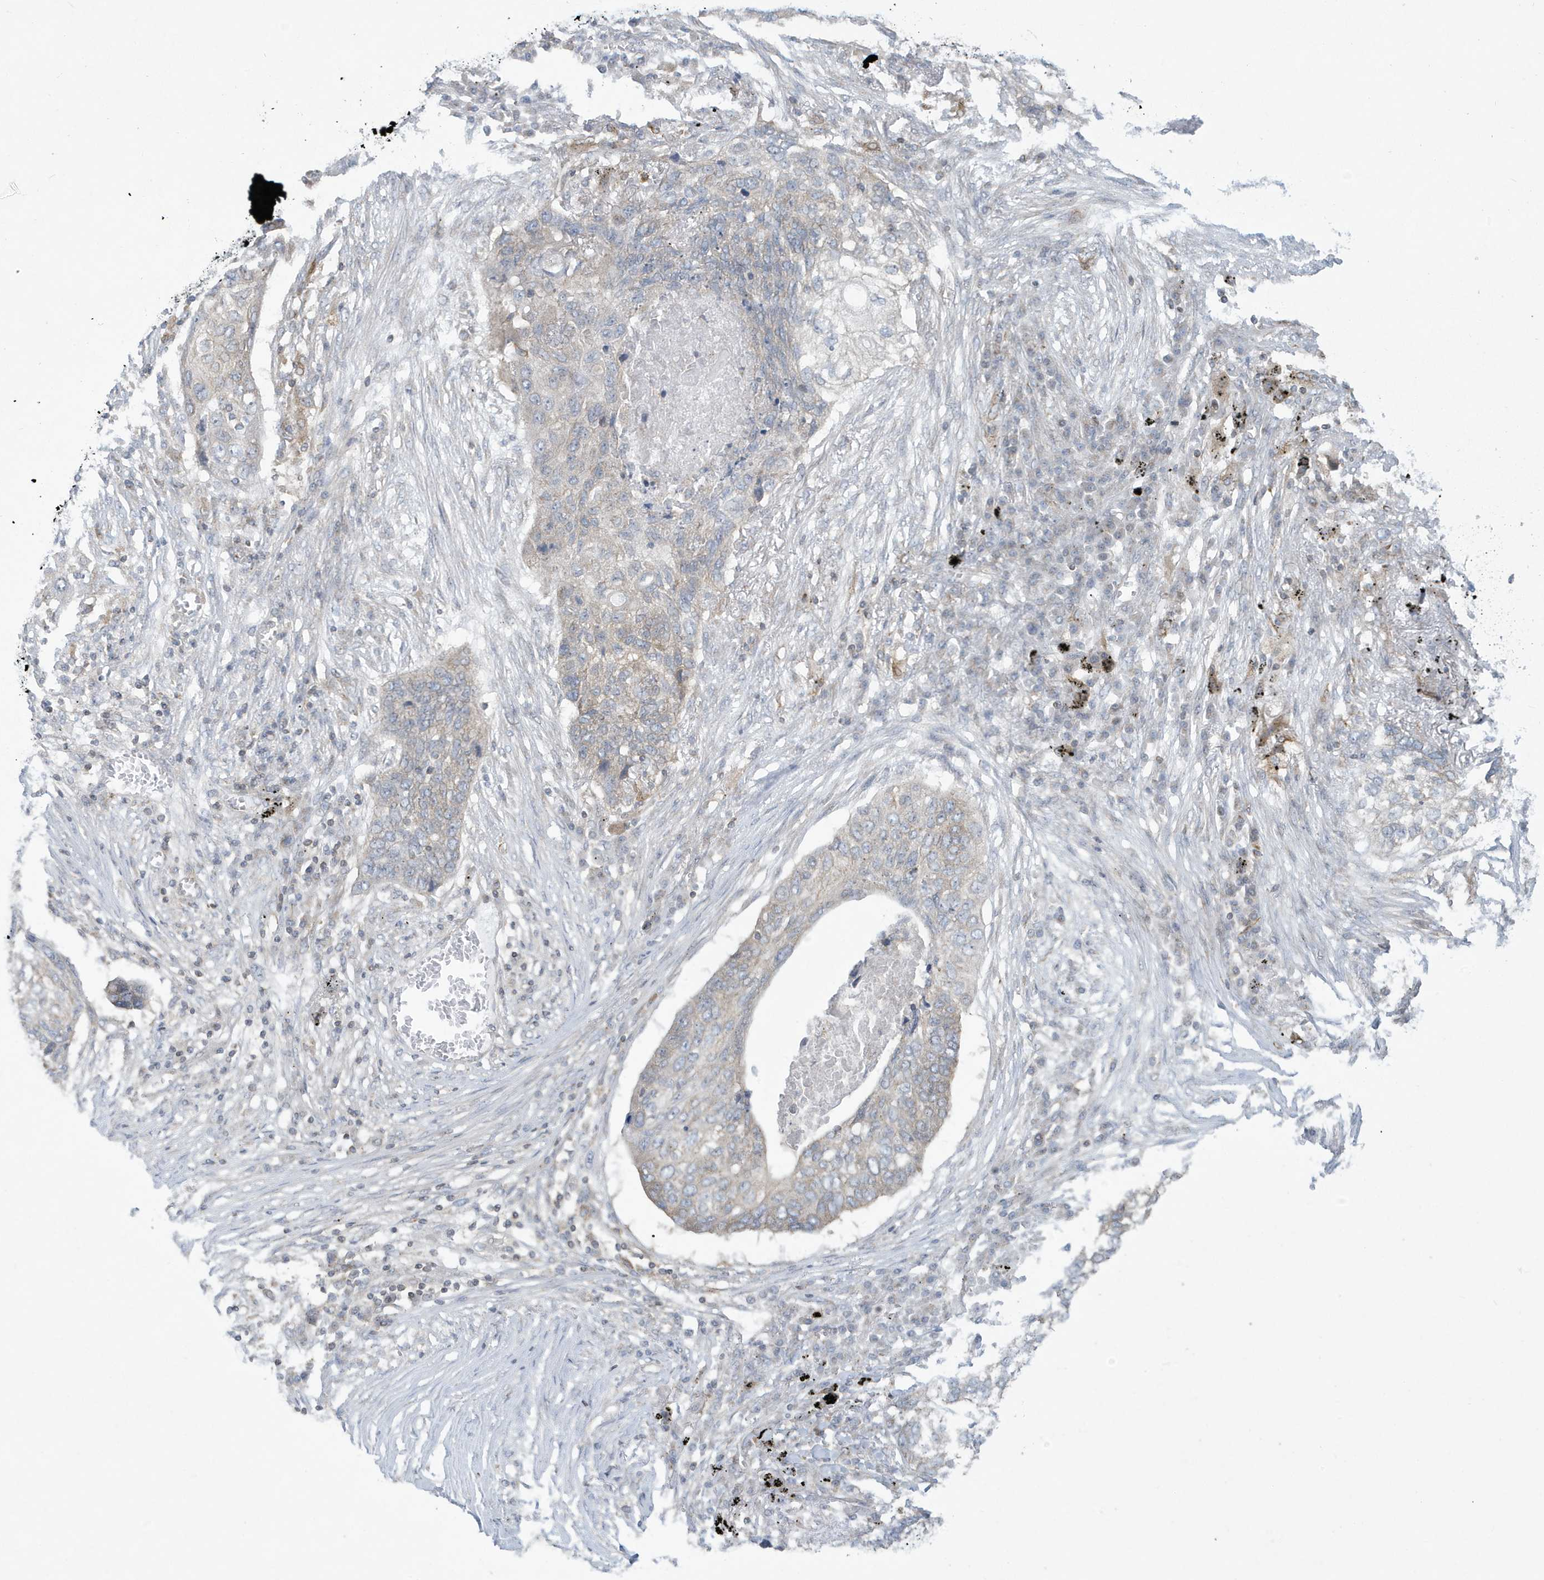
{"staining": {"intensity": "weak", "quantity": "<25%", "location": "cytoplasmic/membranous"}, "tissue": "lung cancer", "cell_type": "Tumor cells", "image_type": "cancer", "snomed": [{"axis": "morphology", "description": "Squamous cell carcinoma, NOS"}, {"axis": "topography", "description": "Lung"}], "caption": "A photomicrograph of human squamous cell carcinoma (lung) is negative for staining in tumor cells.", "gene": "SLAMF9", "patient": {"sex": "female", "age": 63}}